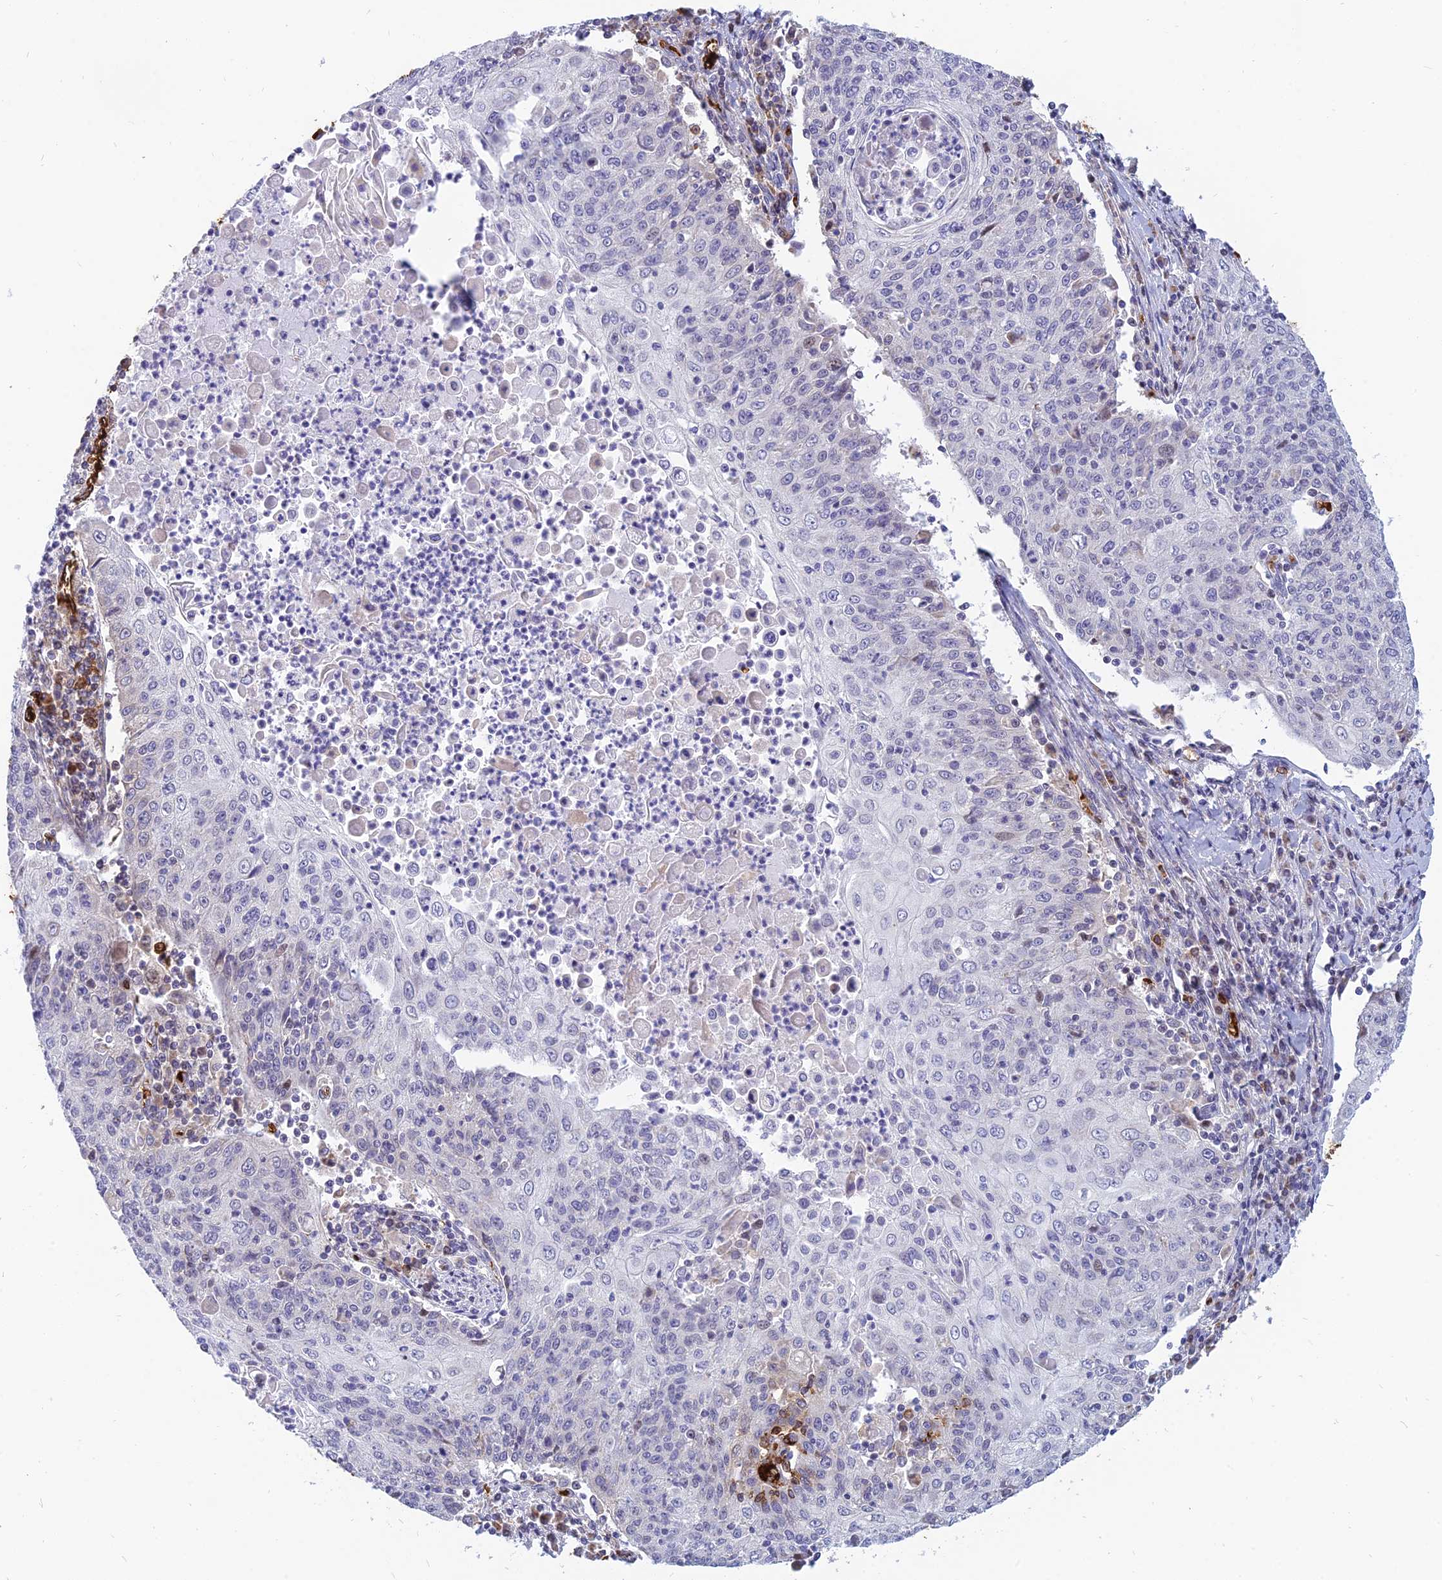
{"staining": {"intensity": "negative", "quantity": "none", "location": "none"}, "tissue": "cervical cancer", "cell_type": "Tumor cells", "image_type": "cancer", "snomed": [{"axis": "morphology", "description": "Squamous cell carcinoma, NOS"}, {"axis": "topography", "description": "Cervix"}], "caption": "Tumor cells are negative for brown protein staining in cervical cancer. The staining was performed using DAB (3,3'-diaminobenzidine) to visualize the protein expression in brown, while the nuclei were stained in blue with hematoxylin (Magnification: 20x).", "gene": "HHAT", "patient": {"sex": "female", "age": 48}}